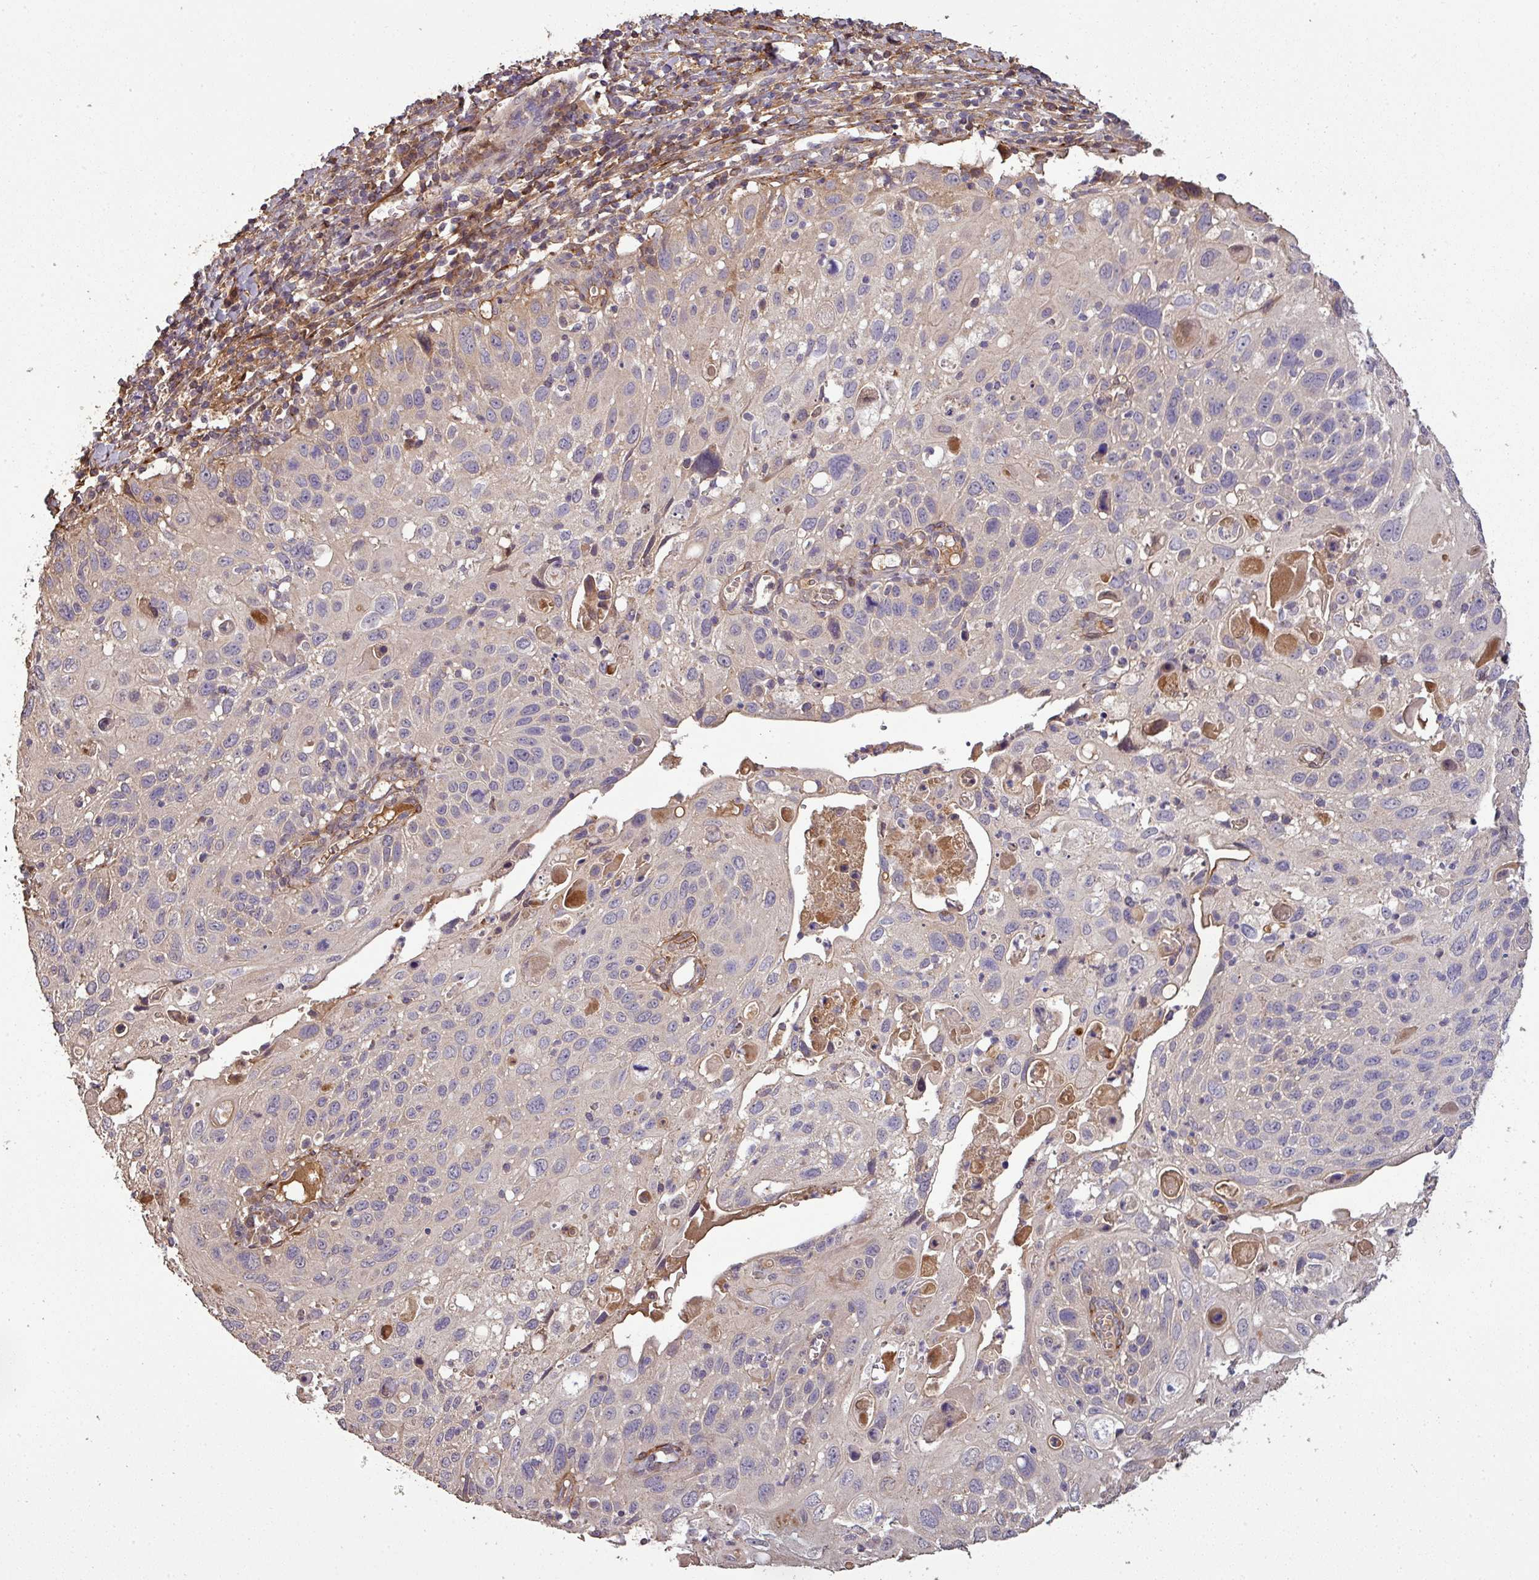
{"staining": {"intensity": "weak", "quantity": "<25%", "location": "cytoplasmic/membranous"}, "tissue": "cervical cancer", "cell_type": "Tumor cells", "image_type": "cancer", "snomed": [{"axis": "morphology", "description": "Squamous cell carcinoma, NOS"}, {"axis": "topography", "description": "Cervix"}], "caption": "Cervical squamous cell carcinoma was stained to show a protein in brown. There is no significant positivity in tumor cells. (Immunohistochemistry, brightfield microscopy, high magnification).", "gene": "ISLR", "patient": {"sex": "female", "age": 70}}